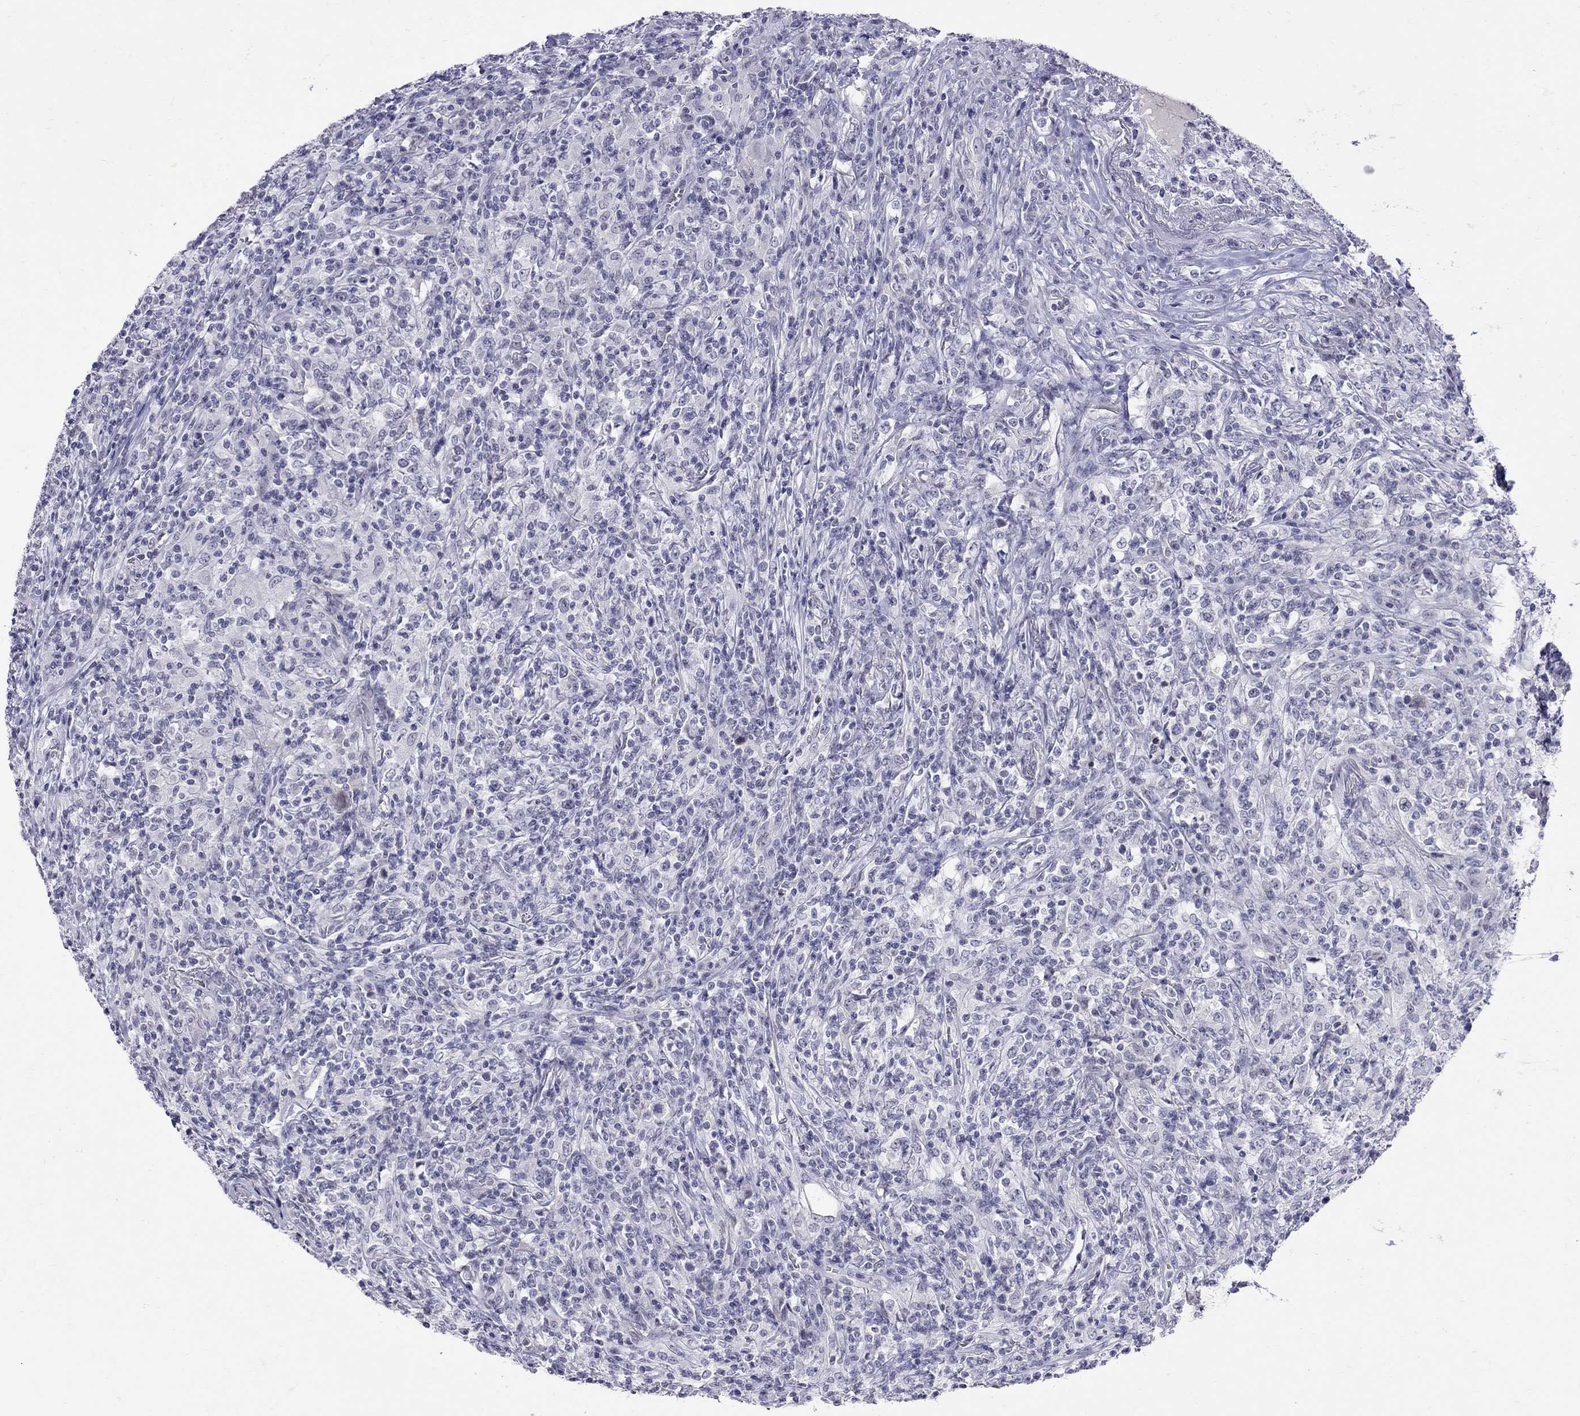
{"staining": {"intensity": "negative", "quantity": "none", "location": "none"}, "tissue": "lymphoma", "cell_type": "Tumor cells", "image_type": "cancer", "snomed": [{"axis": "morphology", "description": "Malignant lymphoma, non-Hodgkin's type, High grade"}, {"axis": "topography", "description": "Lung"}], "caption": "Lymphoma was stained to show a protein in brown. There is no significant positivity in tumor cells.", "gene": "JHY", "patient": {"sex": "male", "age": 79}}